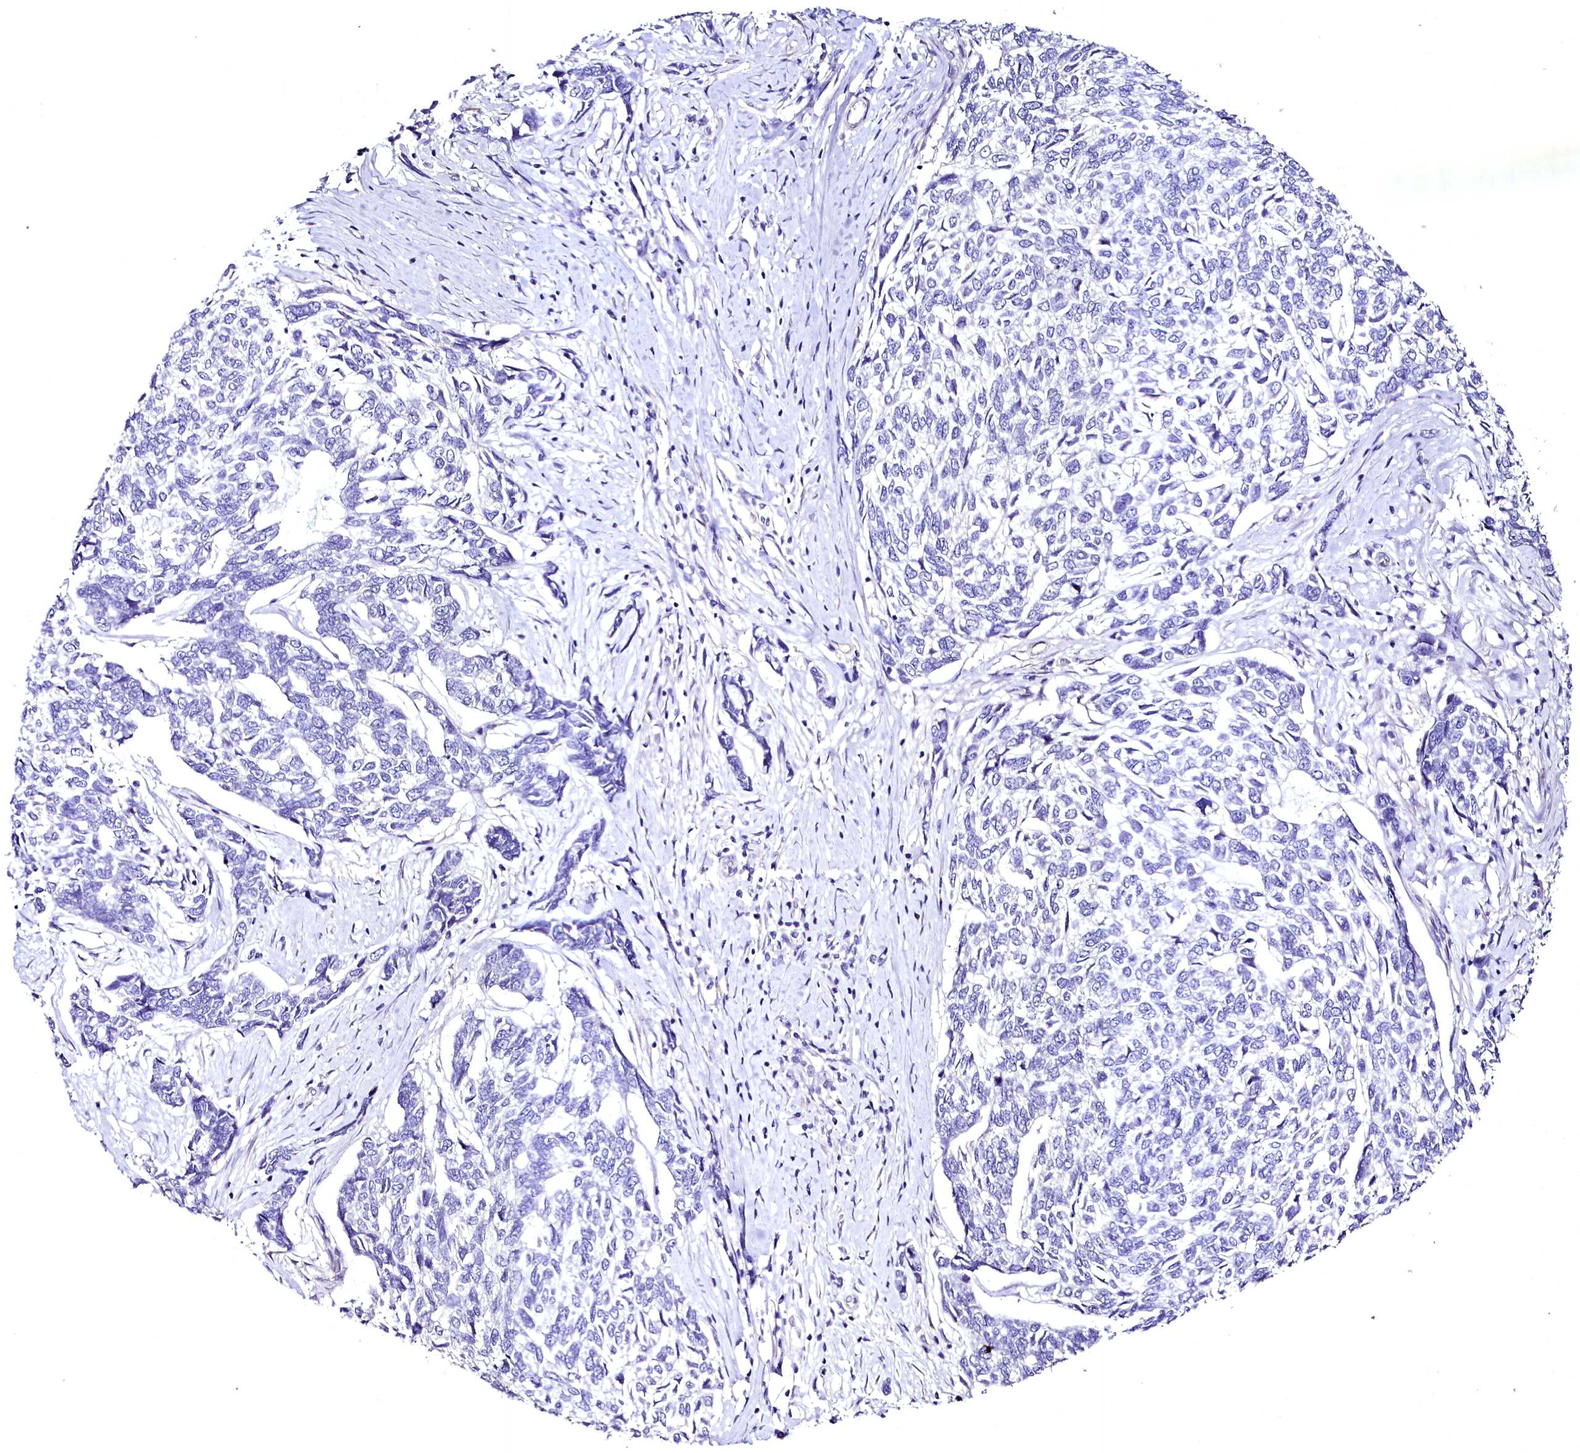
{"staining": {"intensity": "negative", "quantity": "none", "location": "none"}, "tissue": "skin cancer", "cell_type": "Tumor cells", "image_type": "cancer", "snomed": [{"axis": "morphology", "description": "Basal cell carcinoma"}, {"axis": "topography", "description": "Skin"}], "caption": "This is an immunohistochemistry (IHC) photomicrograph of human skin cancer (basal cell carcinoma). There is no staining in tumor cells.", "gene": "STXBP1", "patient": {"sex": "female", "age": 65}}